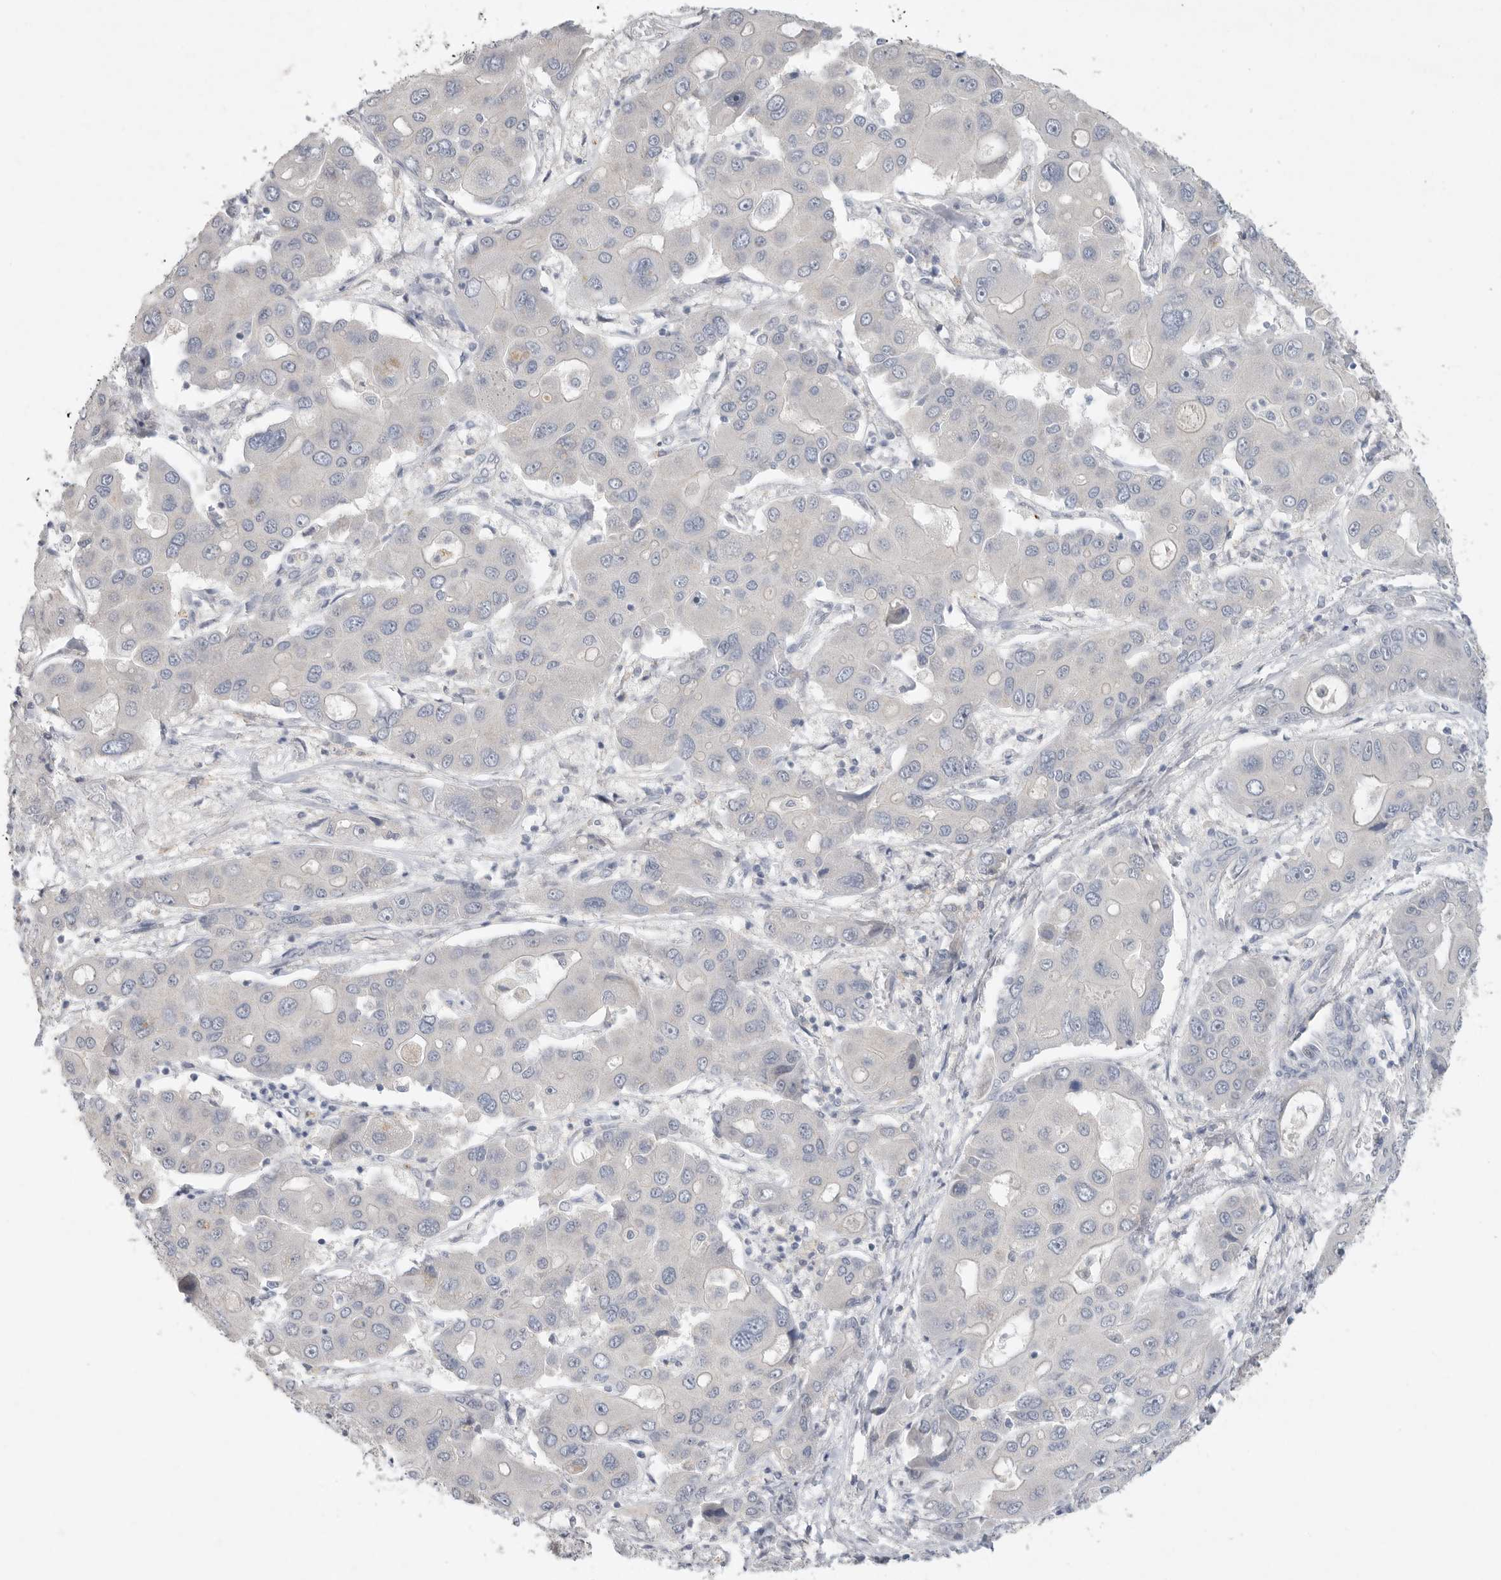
{"staining": {"intensity": "negative", "quantity": "none", "location": "none"}, "tissue": "liver cancer", "cell_type": "Tumor cells", "image_type": "cancer", "snomed": [{"axis": "morphology", "description": "Cholangiocarcinoma"}, {"axis": "topography", "description": "Liver"}], "caption": "This is an immunohistochemistry (IHC) image of cholangiocarcinoma (liver). There is no positivity in tumor cells.", "gene": "REG4", "patient": {"sex": "male", "age": 67}}